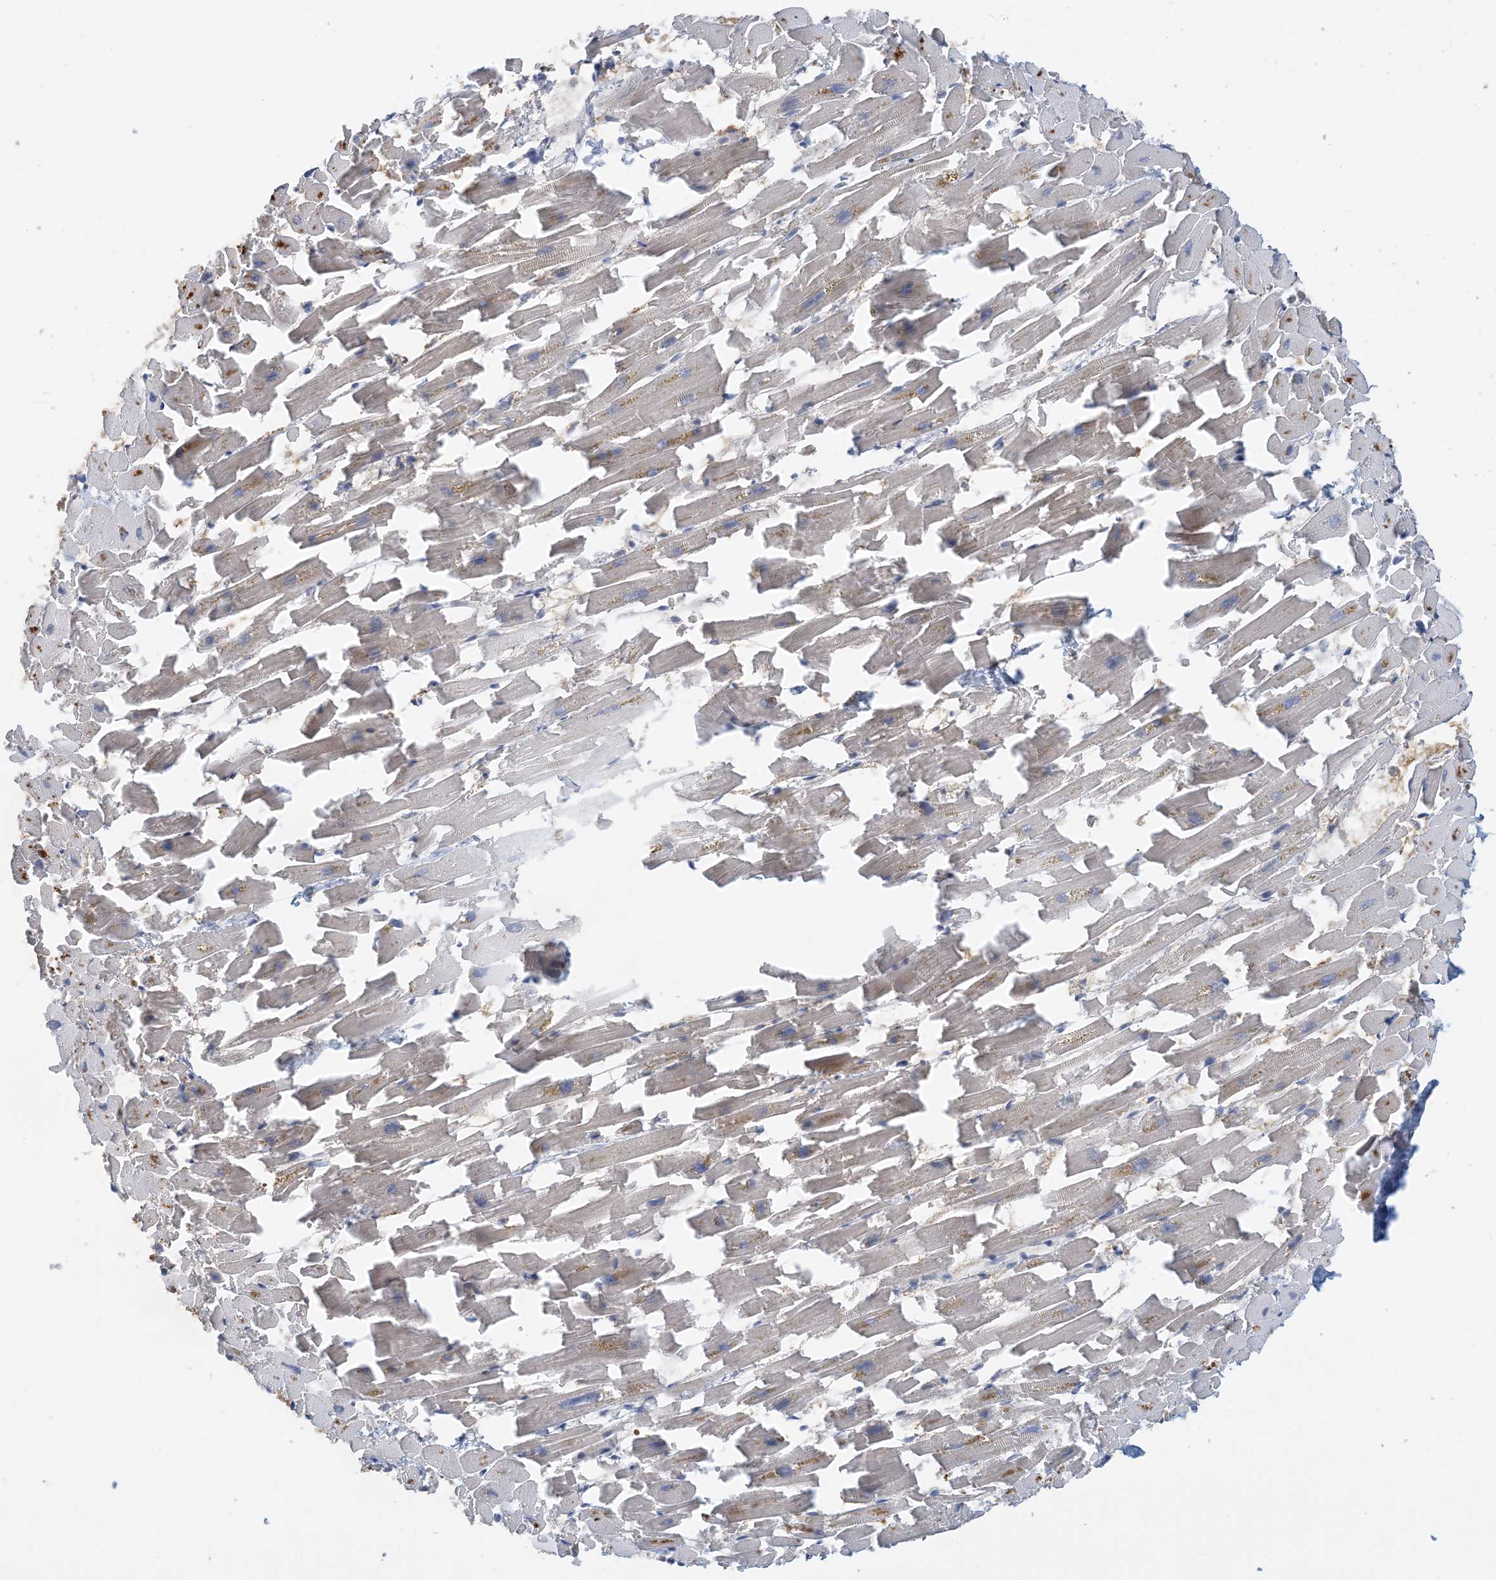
{"staining": {"intensity": "weak", "quantity": "<25%", "location": "cytoplasmic/membranous"}, "tissue": "heart muscle", "cell_type": "Cardiomyocytes", "image_type": "normal", "snomed": [{"axis": "morphology", "description": "Normal tissue, NOS"}, {"axis": "topography", "description": "Heart"}], "caption": "Cardiomyocytes show no significant positivity in normal heart muscle. (Brightfield microscopy of DAB IHC at high magnification).", "gene": "UBE2E1", "patient": {"sex": "female", "age": 64}}